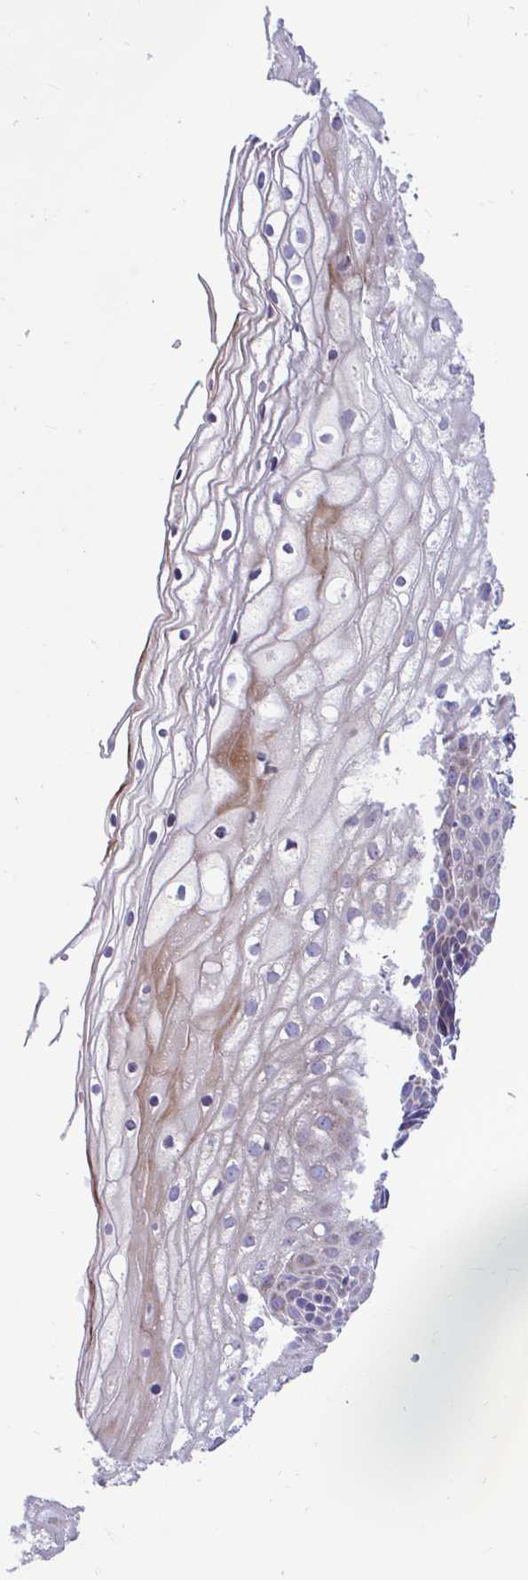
{"staining": {"intensity": "negative", "quantity": "none", "location": "none"}, "tissue": "cervix", "cell_type": "Glandular cells", "image_type": "normal", "snomed": [{"axis": "morphology", "description": "Normal tissue, NOS"}, {"axis": "topography", "description": "Cervix"}], "caption": "This is an immunohistochemistry photomicrograph of benign cervix. There is no staining in glandular cells.", "gene": "MRPS16", "patient": {"sex": "female", "age": 36}}